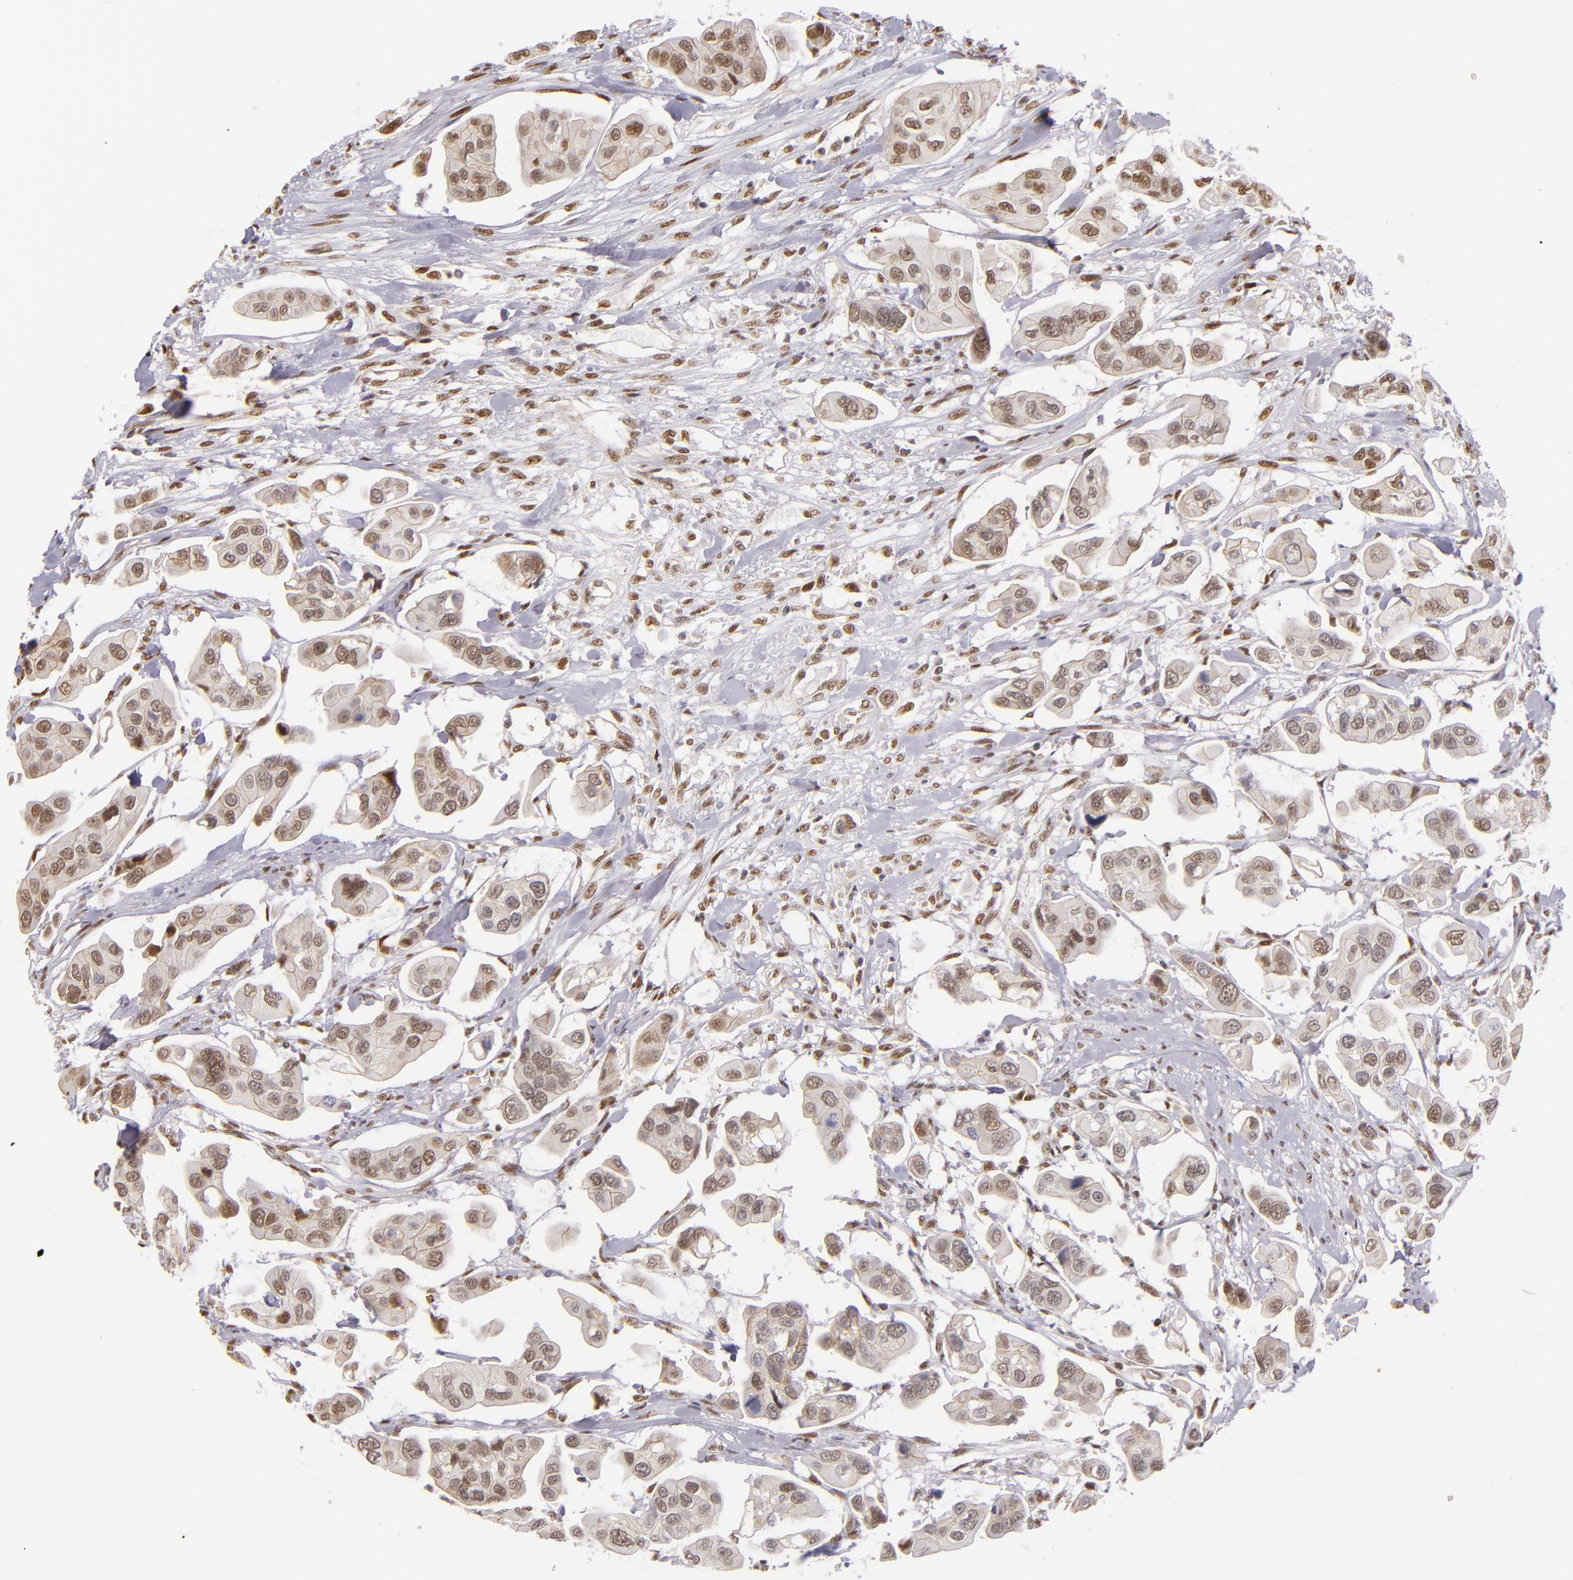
{"staining": {"intensity": "moderate", "quantity": ">75%", "location": "nuclear"}, "tissue": "urothelial cancer", "cell_type": "Tumor cells", "image_type": "cancer", "snomed": [{"axis": "morphology", "description": "Adenocarcinoma, NOS"}, {"axis": "topography", "description": "Urinary bladder"}], "caption": "Immunohistochemistry (IHC) micrograph of adenocarcinoma stained for a protein (brown), which reveals medium levels of moderate nuclear positivity in approximately >75% of tumor cells.", "gene": "NCOR2", "patient": {"sex": "male", "age": 61}}